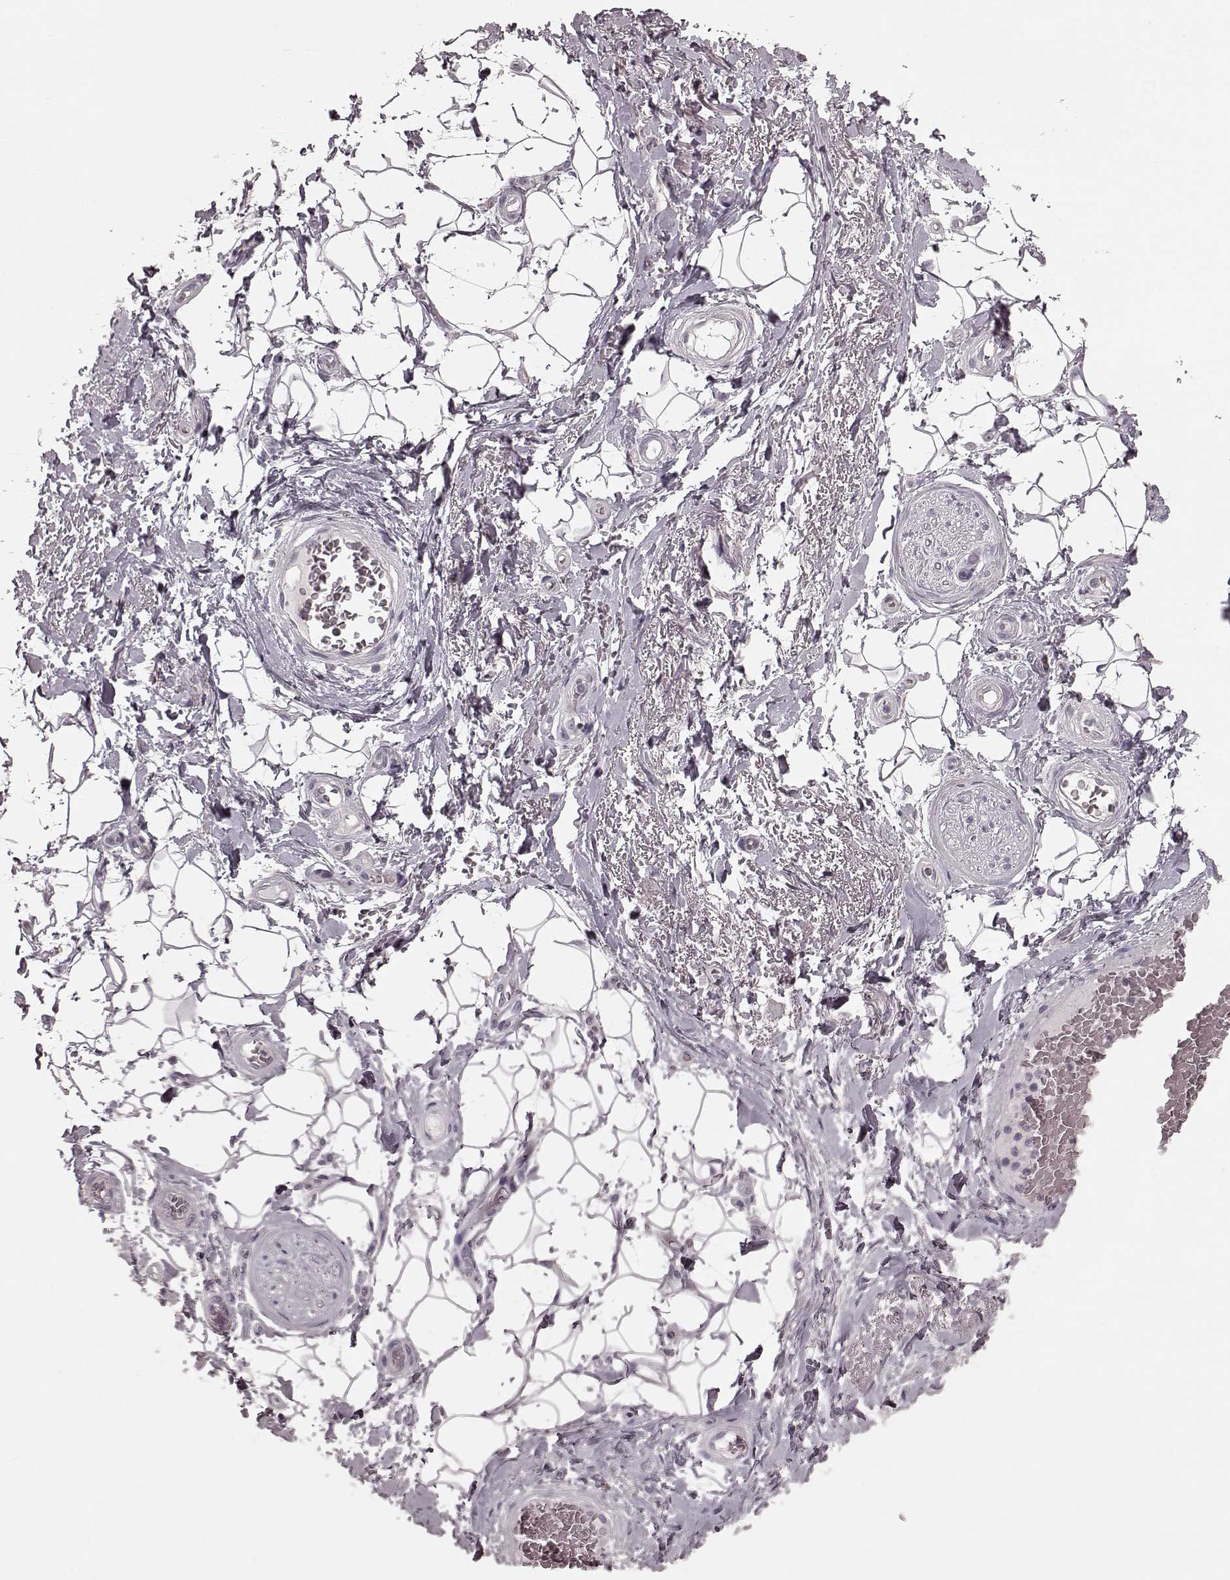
{"staining": {"intensity": "negative", "quantity": "none", "location": "none"}, "tissue": "adipose tissue", "cell_type": "Adipocytes", "image_type": "normal", "snomed": [{"axis": "morphology", "description": "Normal tissue, NOS"}, {"axis": "topography", "description": "Anal"}, {"axis": "topography", "description": "Peripheral nerve tissue"}], "caption": "DAB immunohistochemical staining of unremarkable adipose tissue shows no significant positivity in adipocytes. (DAB (3,3'-diaminobenzidine) immunohistochemistry (IHC) with hematoxylin counter stain).", "gene": "CD28", "patient": {"sex": "male", "age": 53}}